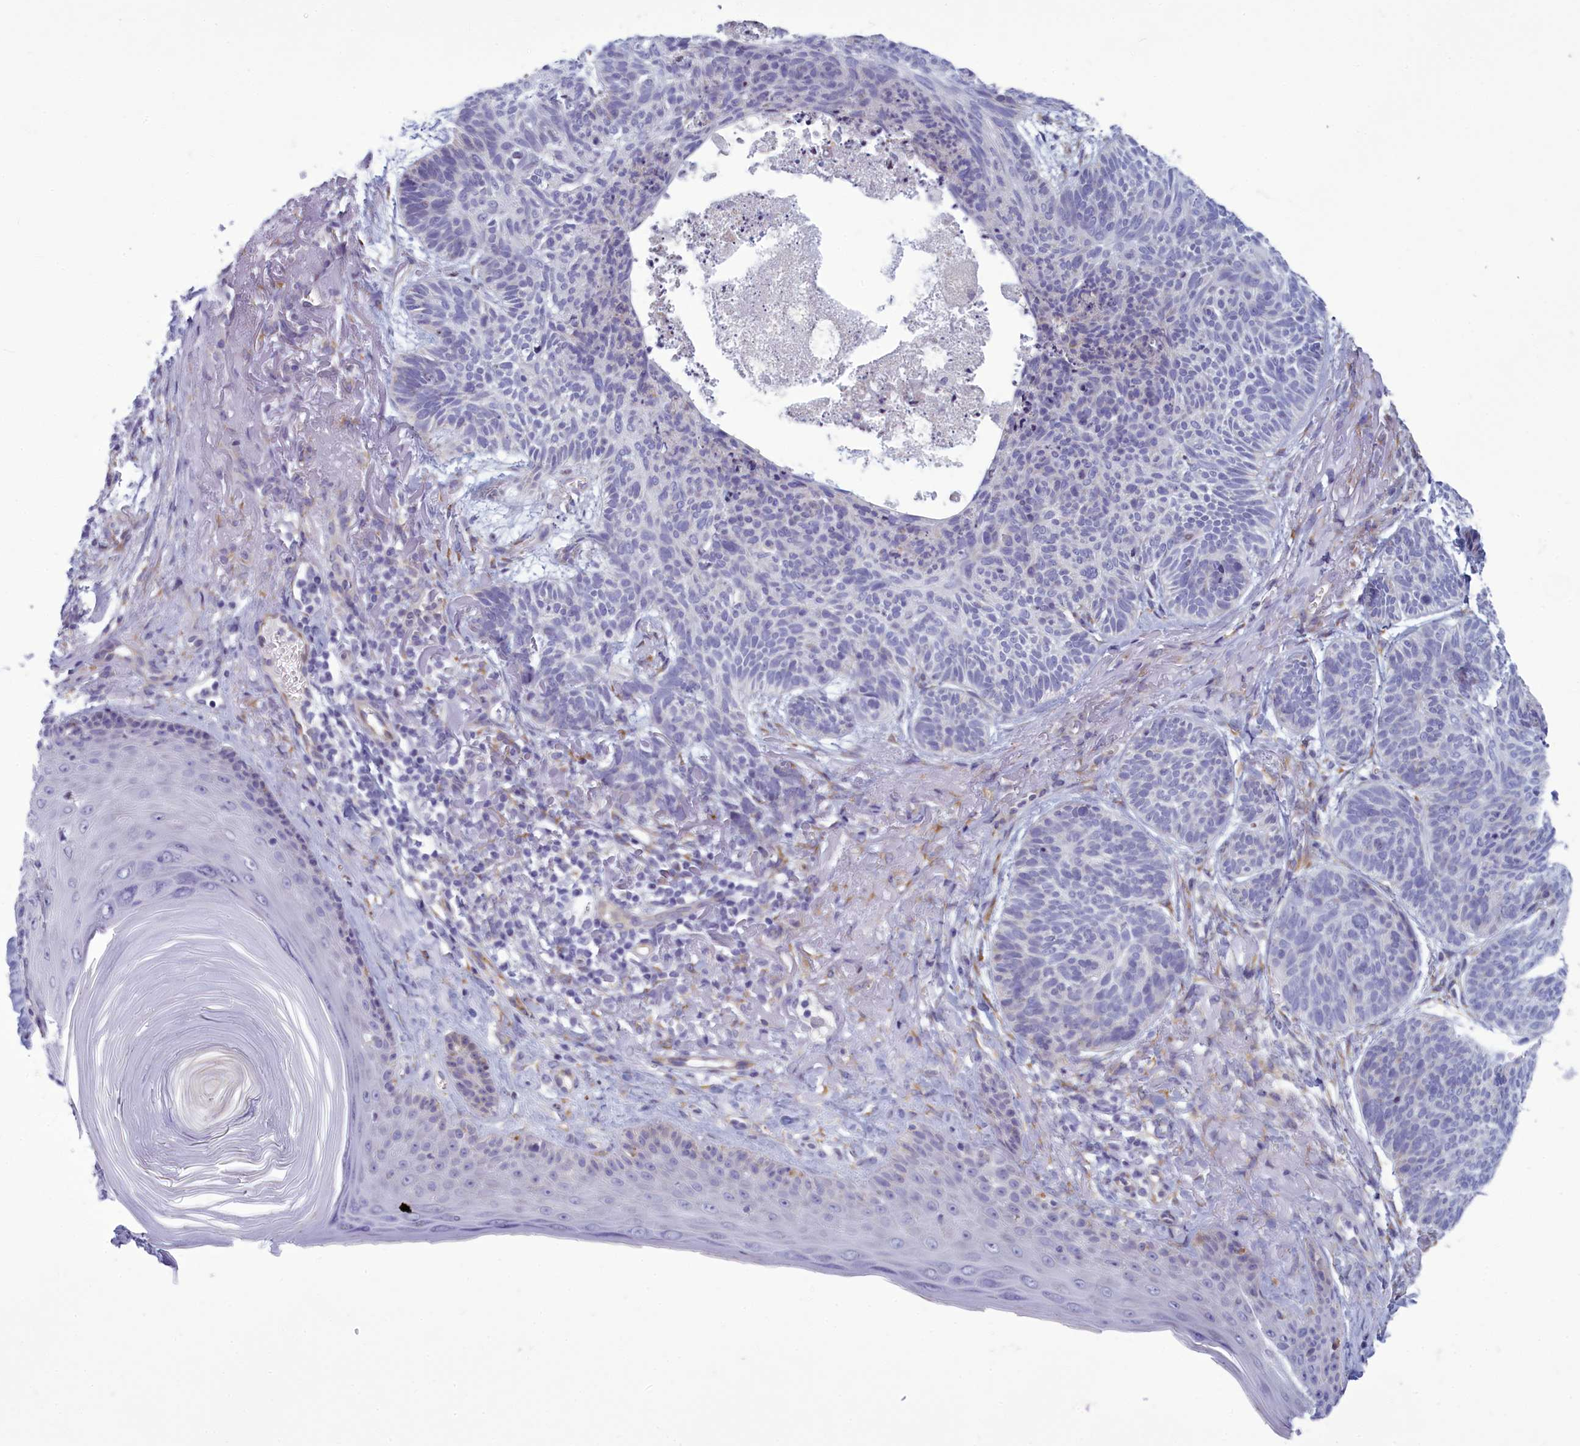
{"staining": {"intensity": "negative", "quantity": "none", "location": "none"}, "tissue": "skin cancer", "cell_type": "Tumor cells", "image_type": "cancer", "snomed": [{"axis": "morphology", "description": "Normal tissue, NOS"}, {"axis": "morphology", "description": "Basal cell carcinoma"}, {"axis": "topography", "description": "Skin"}], "caption": "Tumor cells are negative for protein expression in human skin cancer (basal cell carcinoma). (DAB immunohistochemistry visualized using brightfield microscopy, high magnification).", "gene": "CENATAC", "patient": {"sex": "male", "age": 66}}